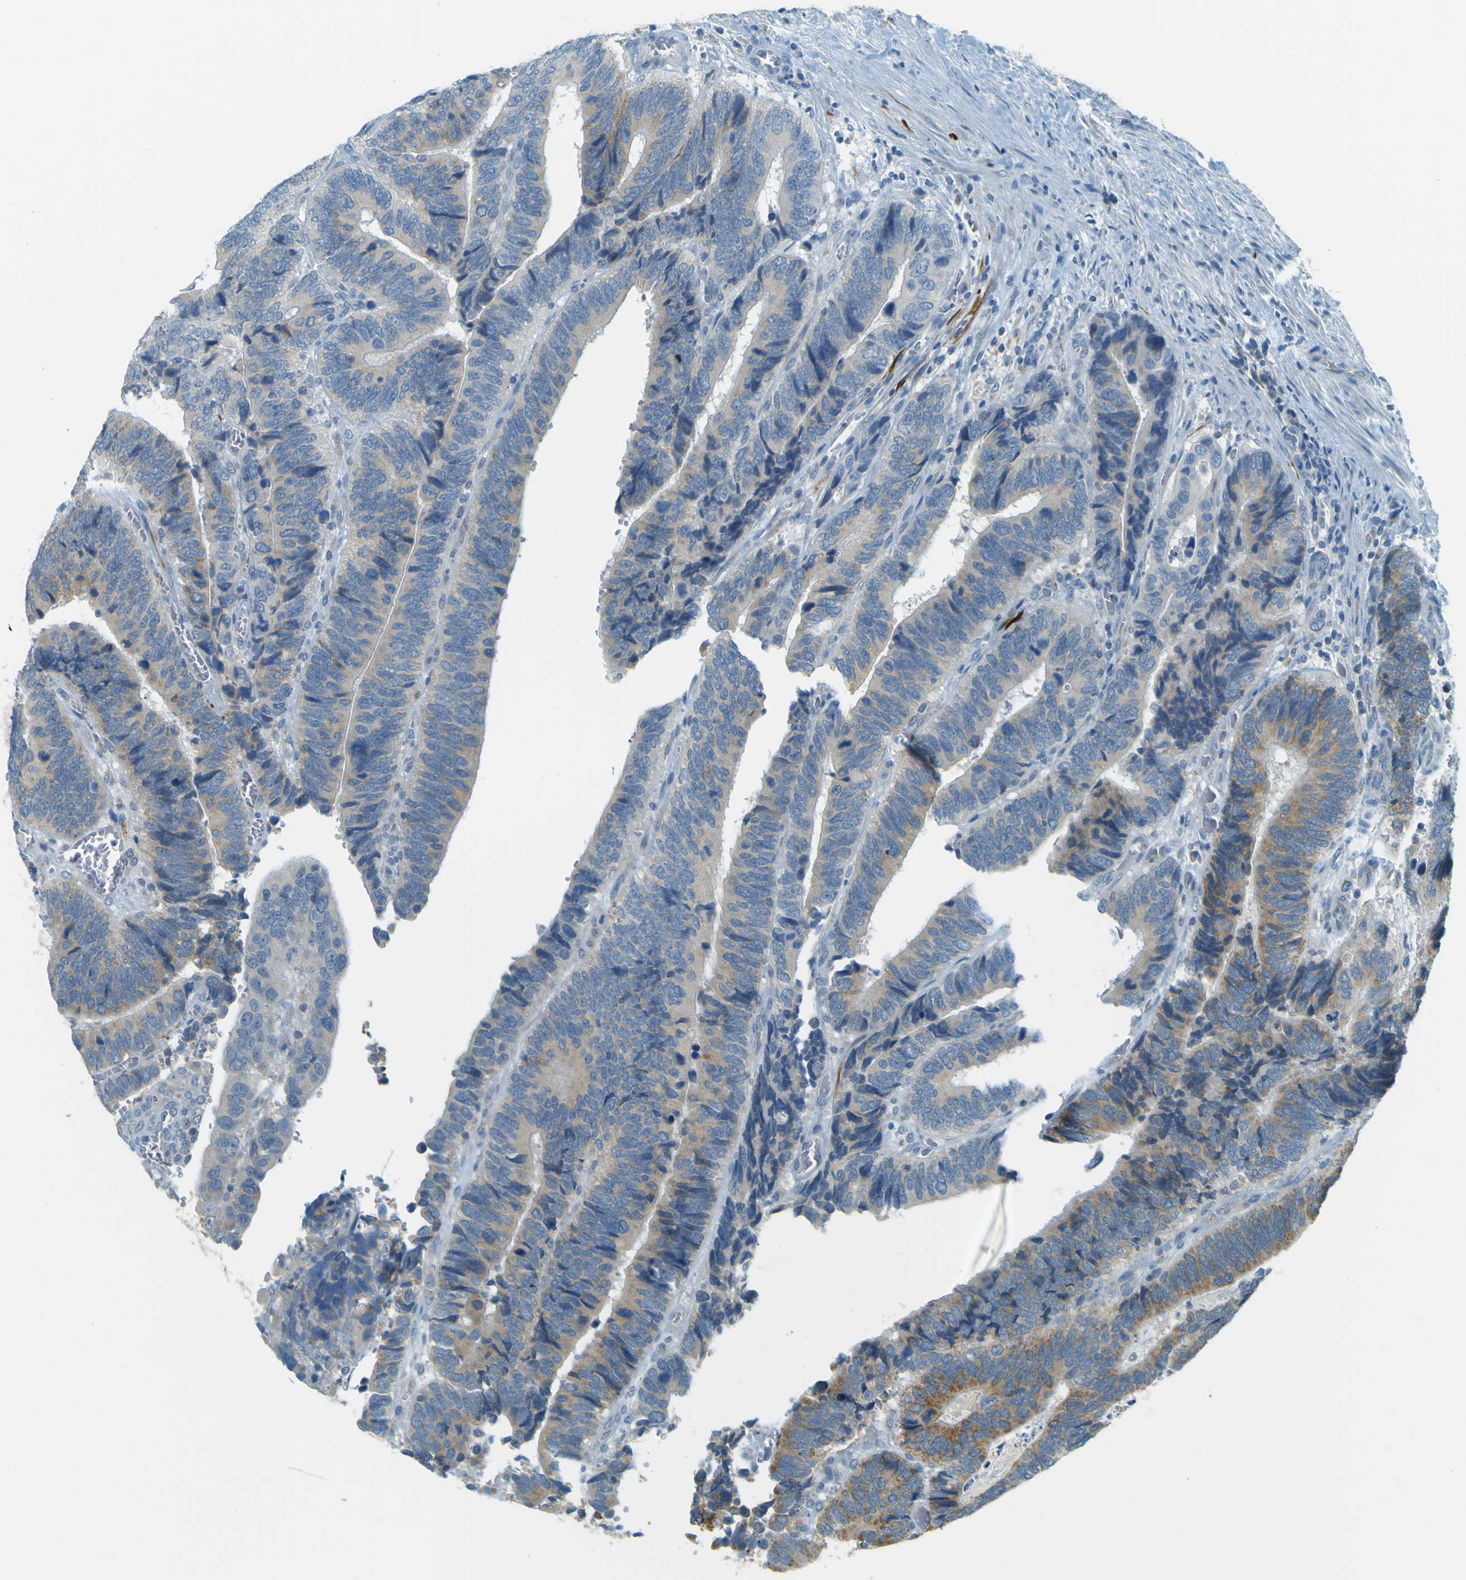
{"staining": {"intensity": "moderate", "quantity": "<25%", "location": "cytoplasmic/membranous"}, "tissue": "colorectal cancer", "cell_type": "Tumor cells", "image_type": "cancer", "snomed": [{"axis": "morphology", "description": "Adenocarcinoma, NOS"}, {"axis": "topography", "description": "Colon"}], "caption": "A brown stain labels moderate cytoplasmic/membranous staining of a protein in human colorectal adenocarcinoma tumor cells.", "gene": "FKTN", "patient": {"sex": "female", "age": 78}}